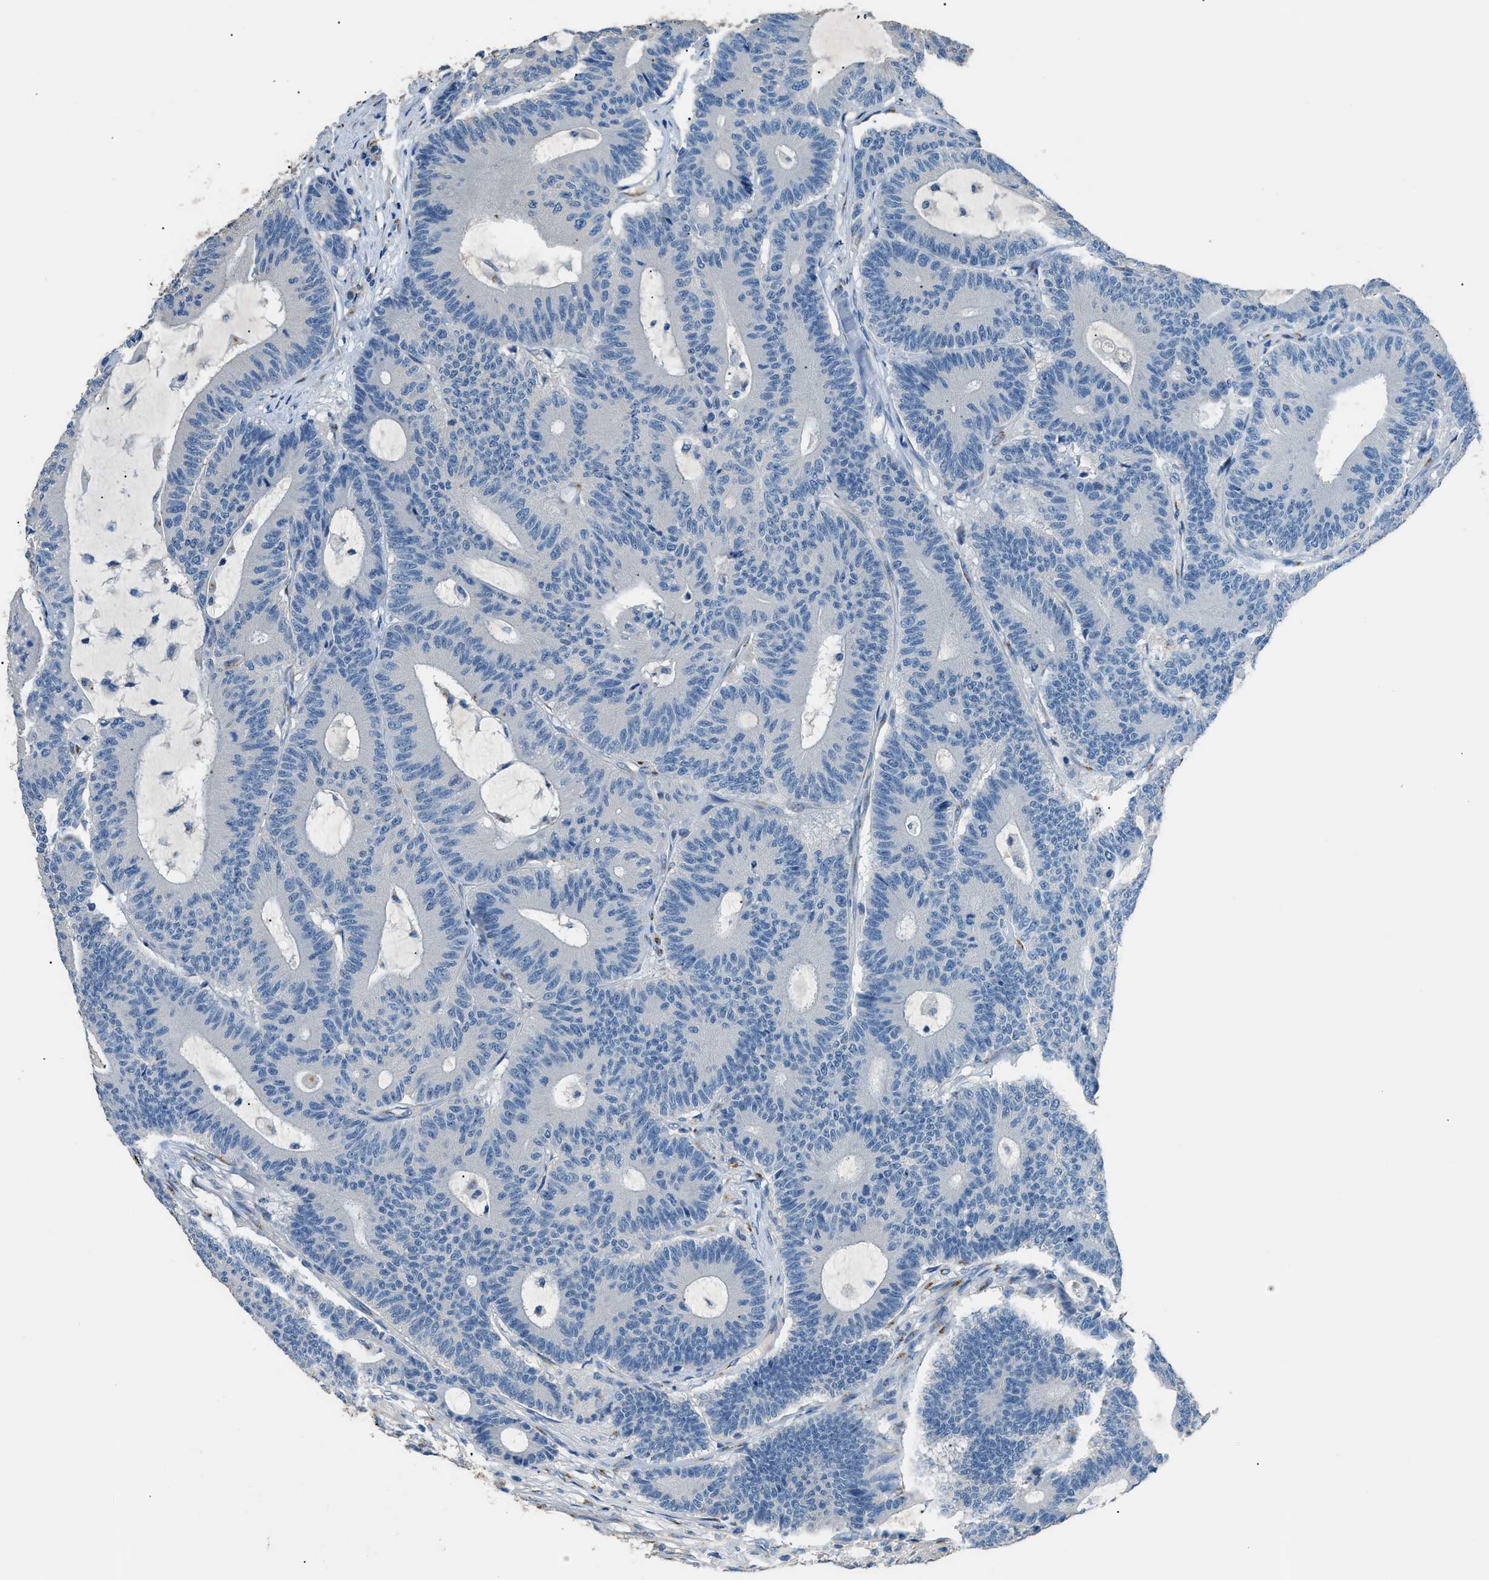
{"staining": {"intensity": "negative", "quantity": "none", "location": "none"}, "tissue": "colorectal cancer", "cell_type": "Tumor cells", "image_type": "cancer", "snomed": [{"axis": "morphology", "description": "Adenocarcinoma, NOS"}, {"axis": "topography", "description": "Colon"}], "caption": "This is an immunohistochemistry image of colorectal cancer (adenocarcinoma). There is no positivity in tumor cells.", "gene": "GOLM1", "patient": {"sex": "female", "age": 84}}